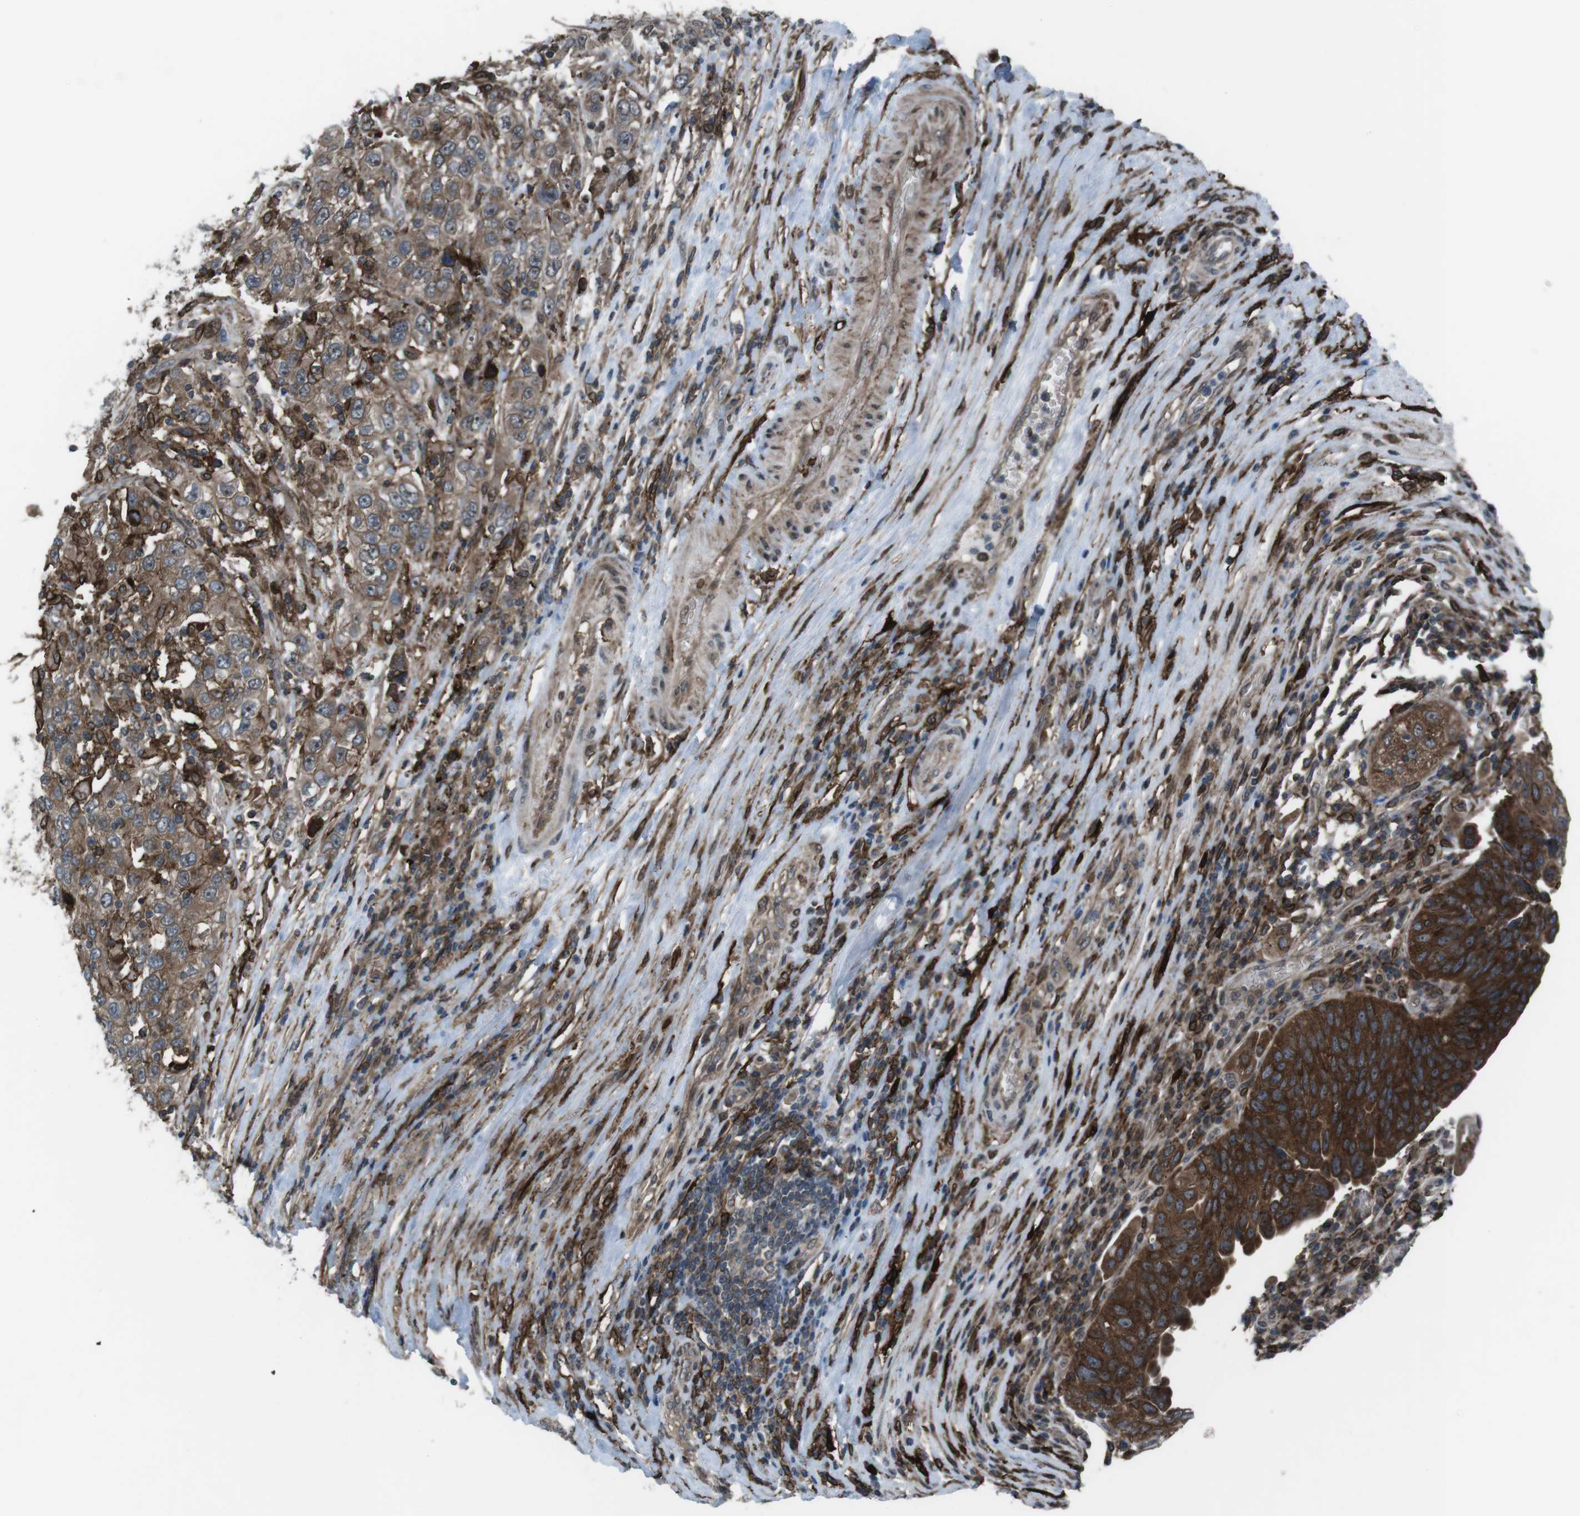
{"staining": {"intensity": "moderate", "quantity": ">75%", "location": "cytoplasmic/membranous"}, "tissue": "urothelial cancer", "cell_type": "Tumor cells", "image_type": "cancer", "snomed": [{"axis": "morphology", "description": "Urothelial carcinoma, High grade"}, {"axis": "topography", "description": "Urinary bladder"}], "caption": "High-power microscopy captured an IHC photomicrograph of urothelial carcinoma (high-grade), revealing moderate cytoplasmic/membranous positivity in about >75% of tumor cells.", "gene": "GDF10", "patient": {"sex": "female", "age": 80}}